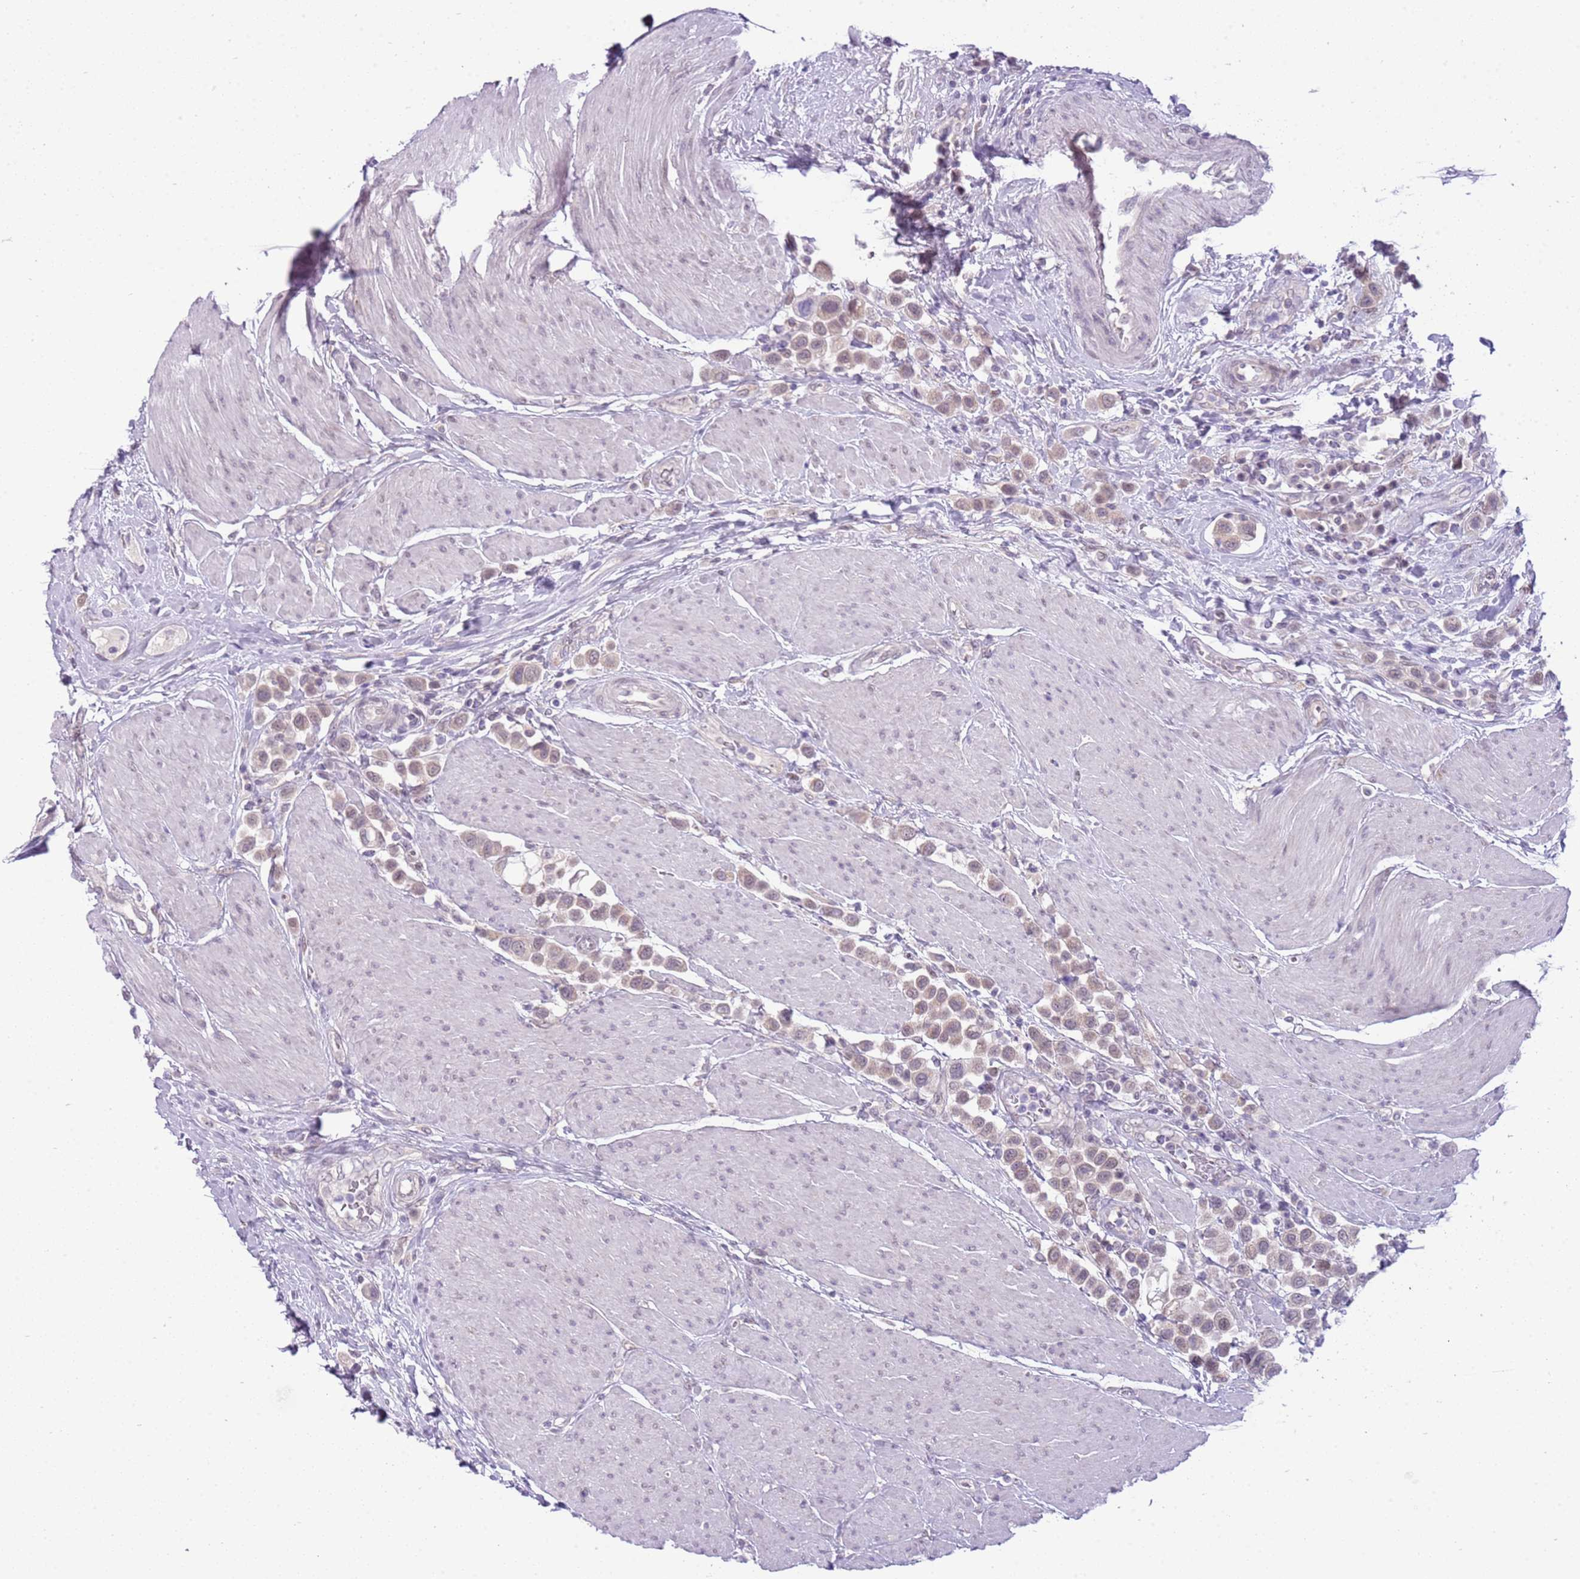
{"staining": {"intensity": "weak", "quantity": "<25%", "location": "nuclear"}, "tissue": "urothelial cancer", "cell_type": "Tumor cells", "image_type": "cancer", "snomed": [{"axis": "morphology", "description": "Urothelial carcinoma, High grade"}, {"axis": "topography", "description": "Urinary bladder"}], "caption": "This is an immunohistochemistry image of high-grade urothelial carcinoma. There is no staining in tumor cells.", "gene": "FAM120C", "patient": {"sex": "male", "age": 50}}